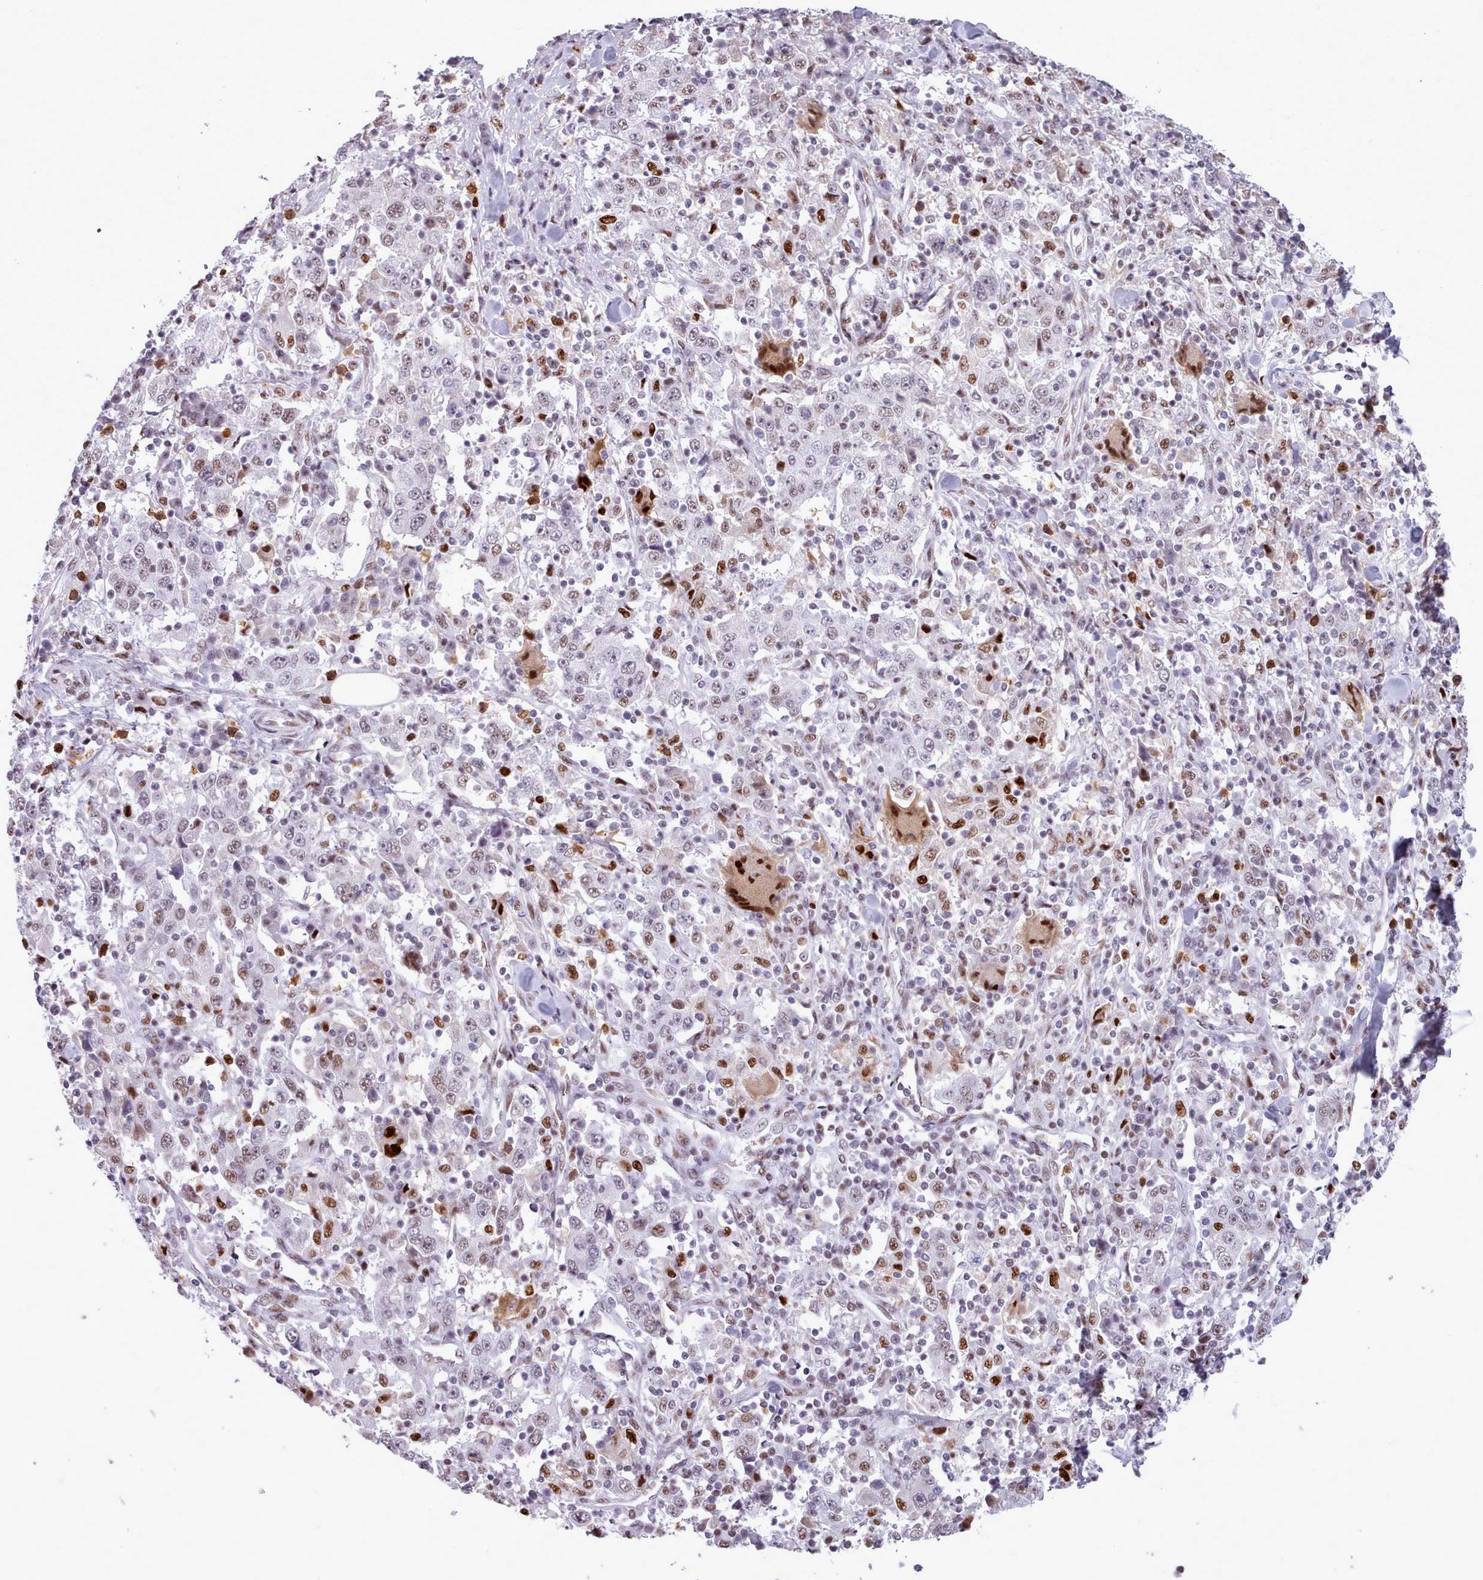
{"staining": {"intensity": "moderate", "quantity": "25%-75%", "location": "nuclear"}, "tissue": "stomach cancer", "cell_type": "Tumor cells", "image_type": "cancer", "snomed": [{"axis": "morphology", "description": "Normal tissue, NOS"}, {"axis": "morphology", "description": "Adenocarcinoma, NOS"}, {"axis": "topography", "description": "Stomach, upper"}, {"axis": "topography", "description": "Stomach"}], "caption": "Tumor cells demonstrate moderate nuclear staining in approximately 25%-75% of cells in stomach cancer.", "gene": "SRSF4", "patient": {"sex": "male", "age": 59}}